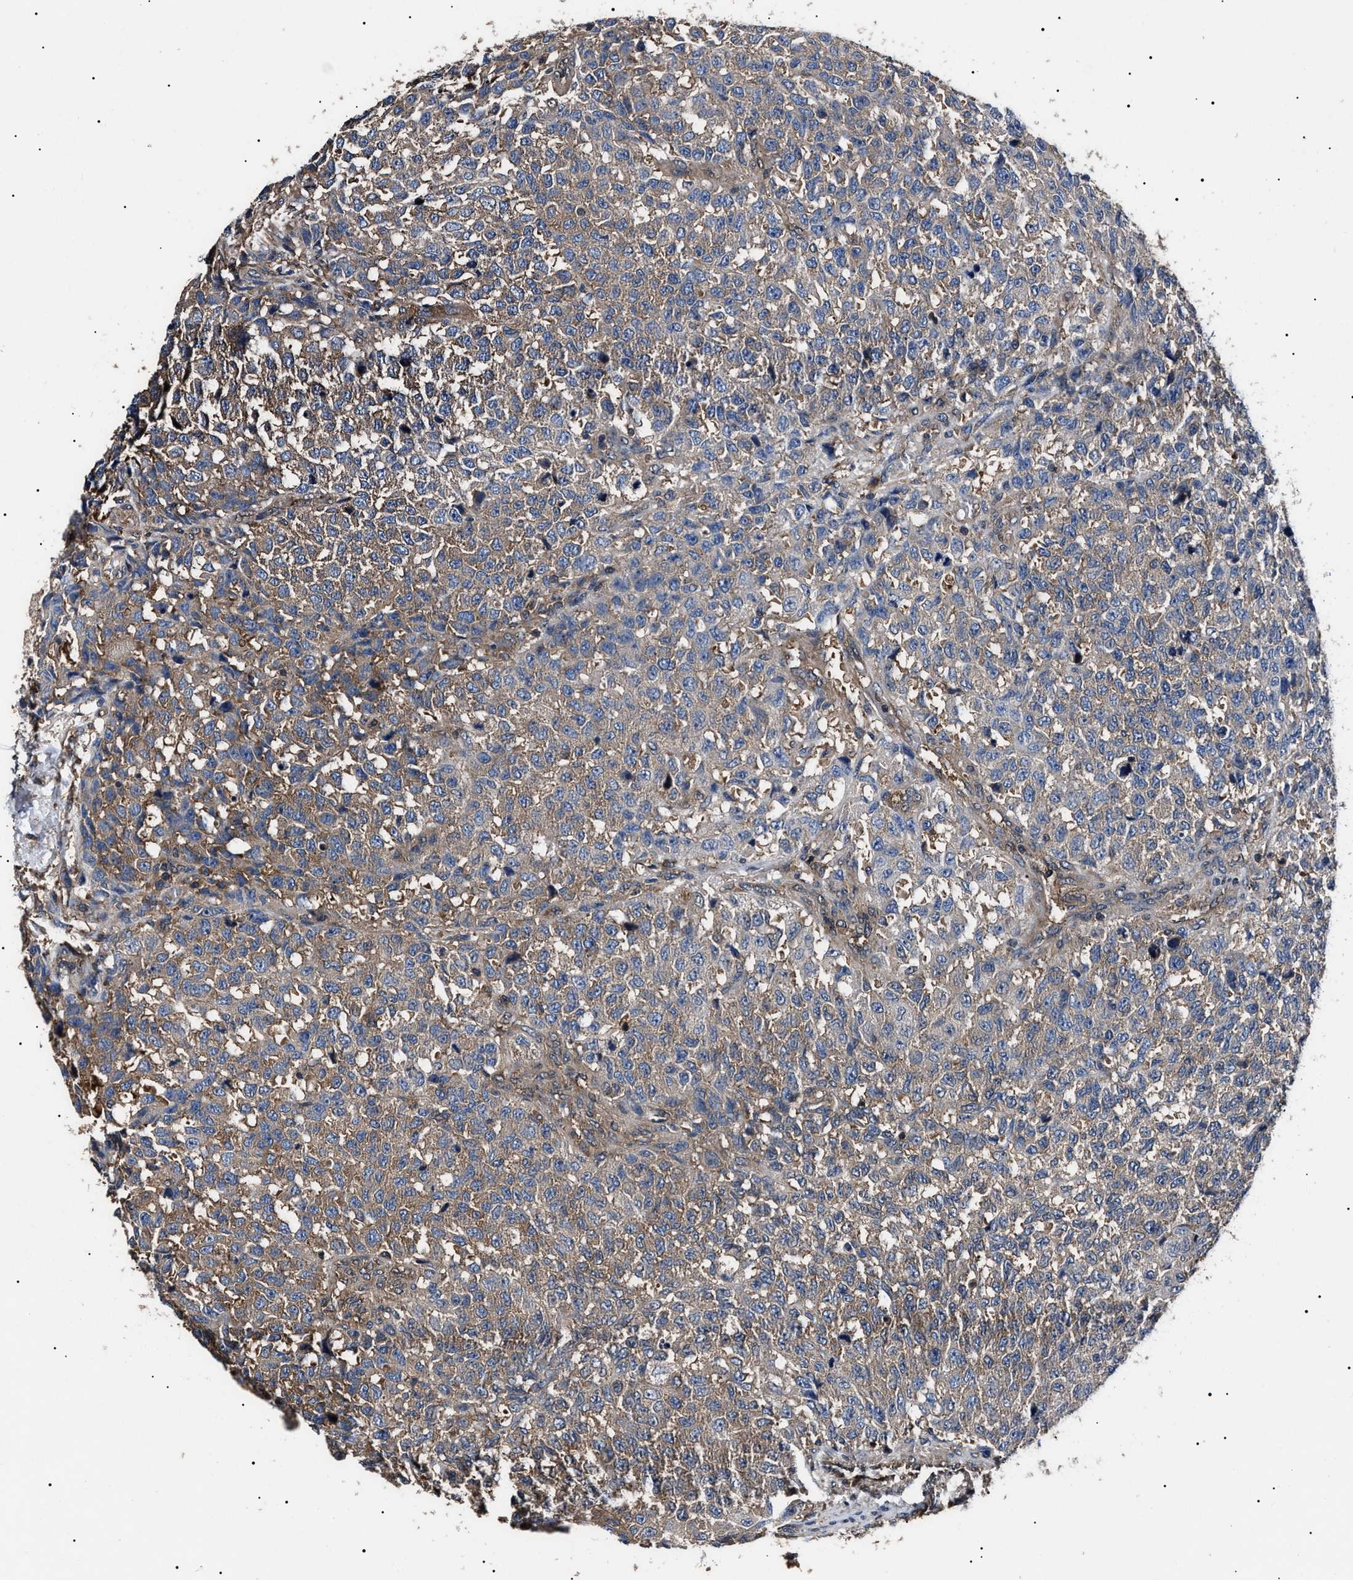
{"staining": {"intensity": "weak", "quantity": ">75%", "location": "cytoplasmic/membranous"}, "tissue": "testis cancer", "cell_type": "Tumor cells", "image_type": "cancer", "snomed": [{"axis": "morphology", "description": "Seminoma, NOS"}, {"axis": "topography", "description": "Testis"}], "caption": "IHC staining of testis seminoma, which shows low levels of weak cytoplasmic/membranous staining in about >75% of tumor cells indicating weak cytoplasmic/membranous protein staining. The staining was performed using DAB (brown) for protein detection and nuclei were counterstained in hematoxylin (blue).", "gene": "CCT8", "patient": {"sex": "male", "age": 59}}